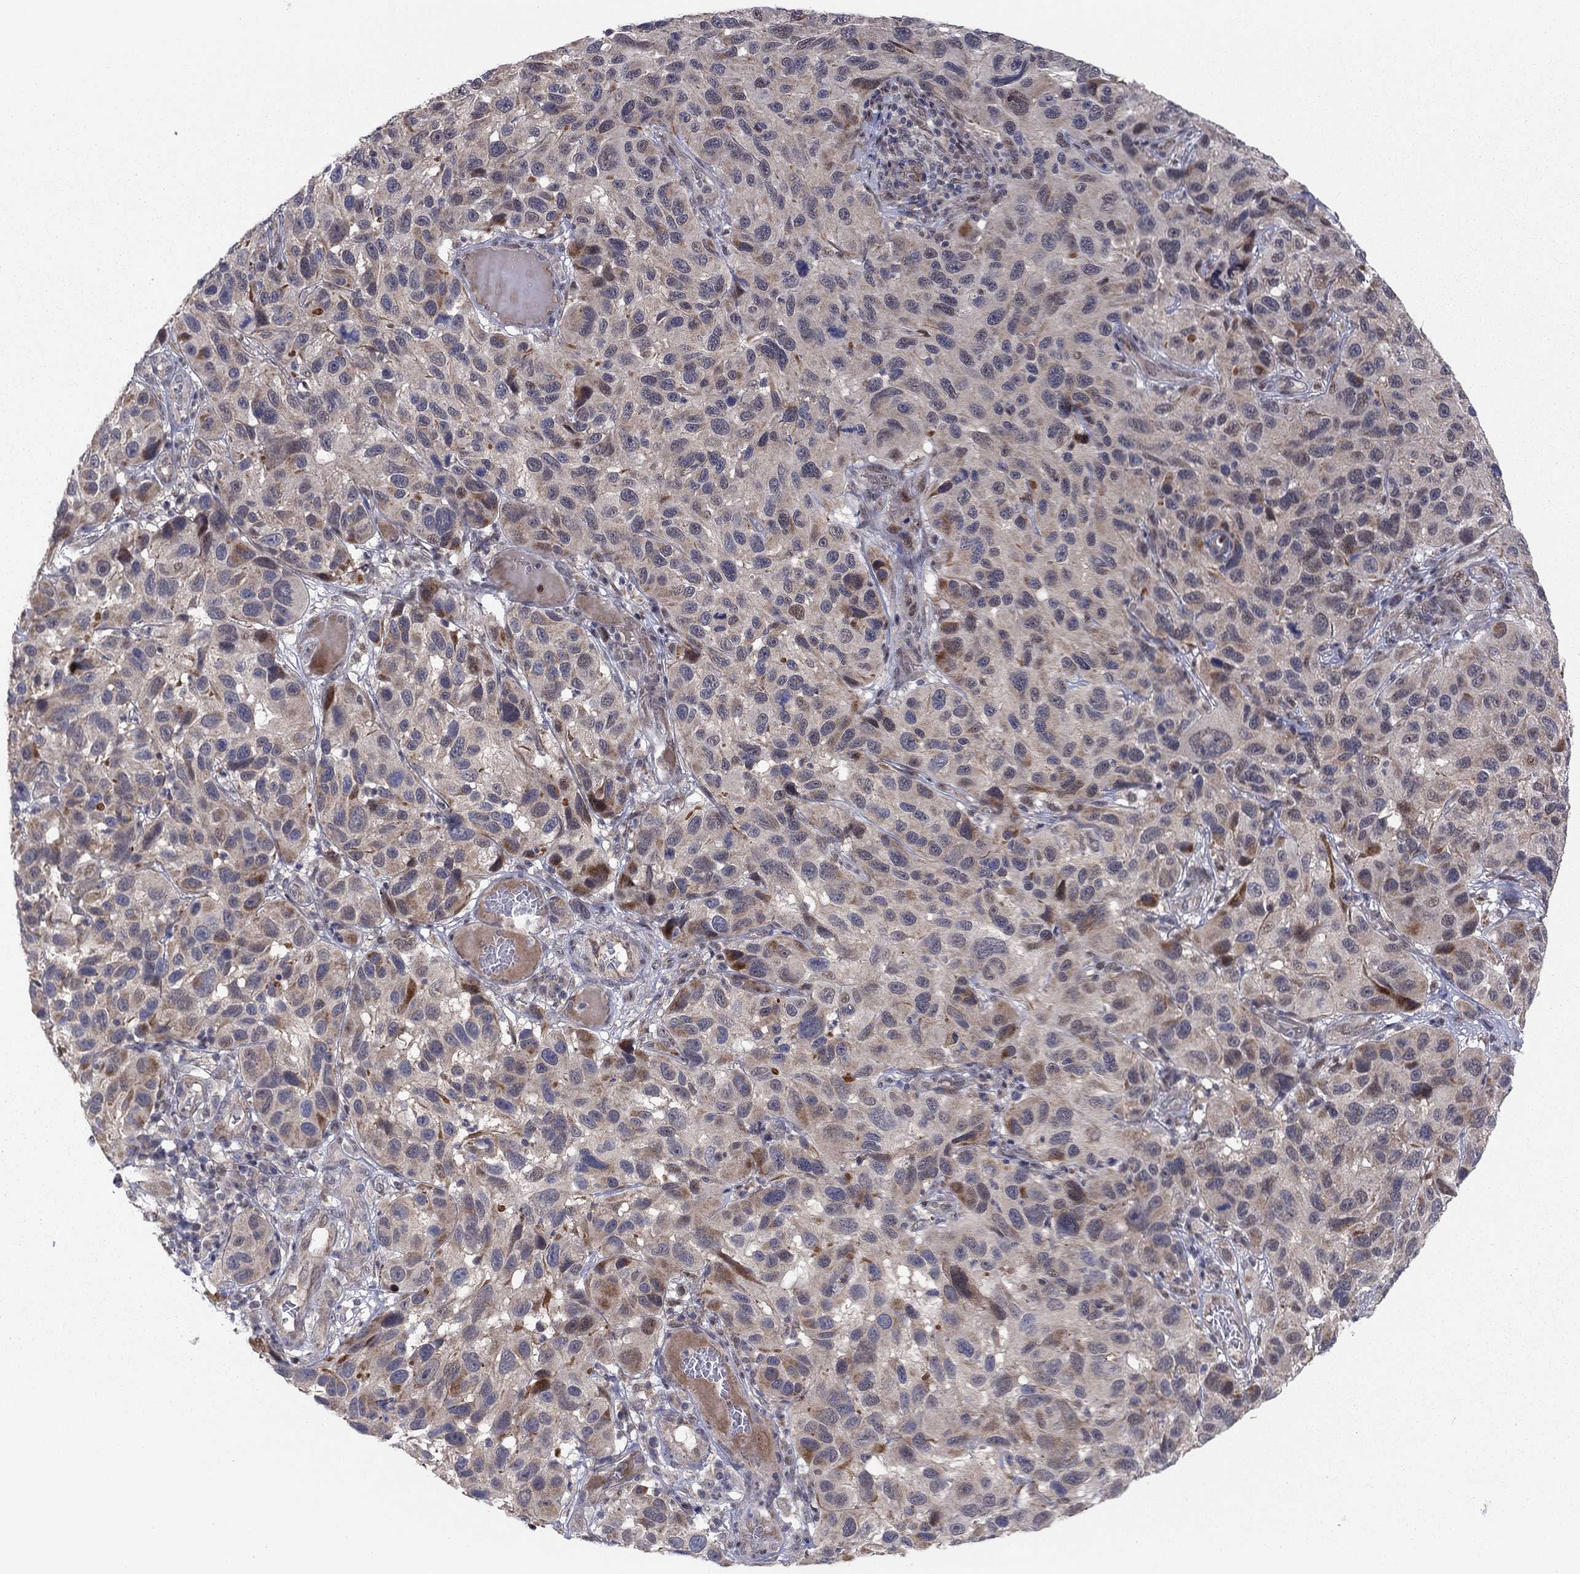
{"staining": {"intensity": "moderate", "quantity": "<25%", "location": "cytoplasmic/membranous"}, "tissue": "melanoma", "cell_type": "Tumor cells", "image_type": "cancer", "snomed": [{"axis": "morphology", "description": "Malignant melanoma, NOS"}, {"axis": "topography", "description": "Skin"}], "caption": "This micrograph displays IHC staining of human melanoma, with low moderate cytoplasmic/membranous expression in approximately <25% of tumor cells.", "gene": "ZNF395", "patient": {"sex": "male", "age": 53}}